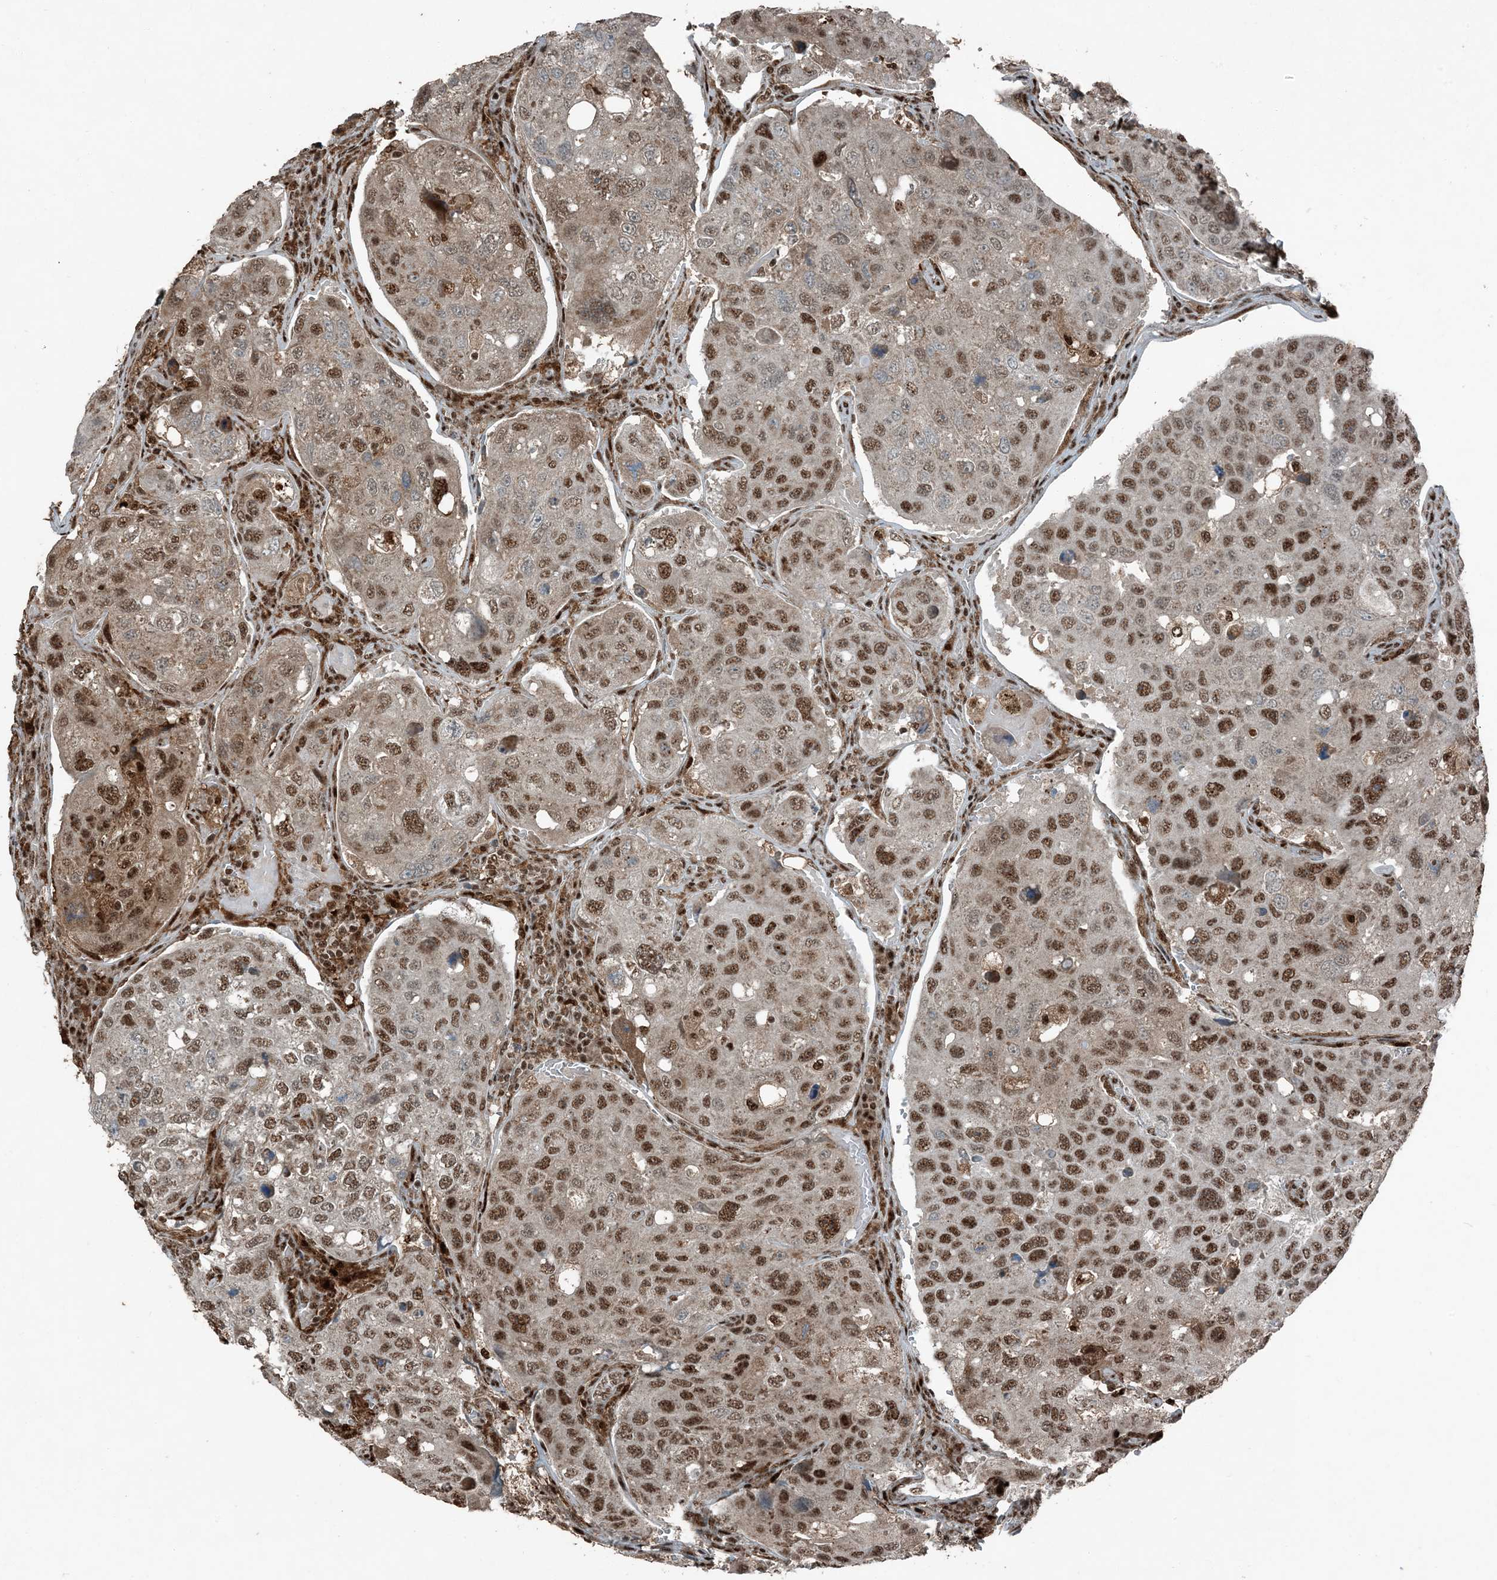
{"staining": {"intensity": "moderate", "quantity": ">75%", "location": "cytoplasmic/membranous,nuclear"}, "tissue": "urothelial cancer", "cell_type": "Tumor cells", "image_type": "cancer", "snomed": [{"axis": "morphology", "description": "Urothelial carcinoma, High grade"}, {"axis": "topography", "description": "Lymph node"}, {"axis": "topography", "description": "Urinary bladder"}], "caption": "Immunohistochemical staining of urothelial carcinoma (high-grade) exhibits medium levels of moderate cytoplasmic/membranous and nuclear staining in approximately >75% of tumor cells.", "gene": "TADA2B", "patient": {"sex": "male", "age": 51}}